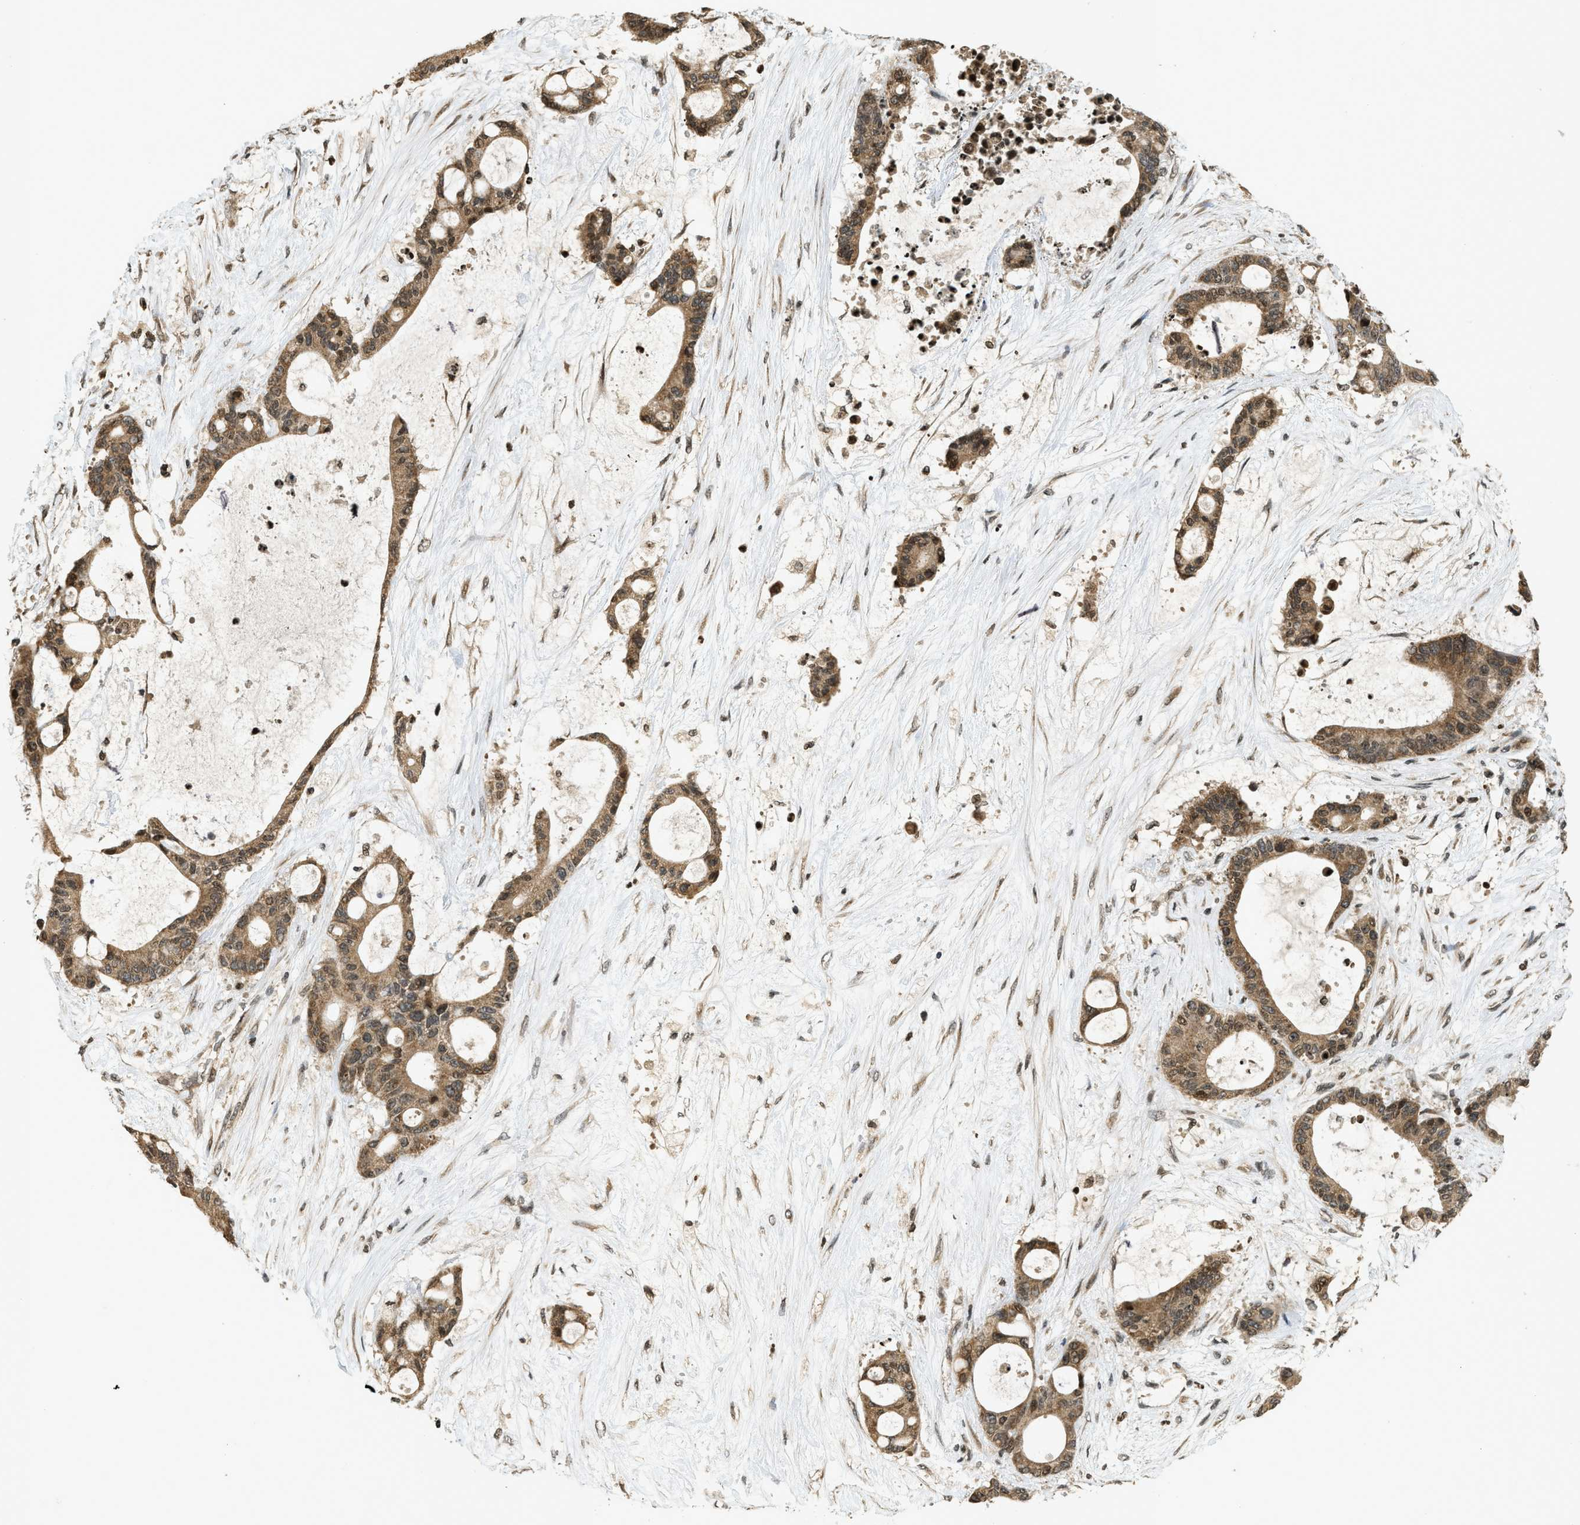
{"staining": {"intensity": "moderate", "quantity": ">75%", "location": "cytoplasmic/membranous"}, "tissue": "liver cancer", "cell_type": "Tumor cells", "image_type": "cancer", "snomed": [{"axis": "morphology", "description": "Cholangiocarcinoma"}, {"axis": "topography", "description": "Liver"}], "caption": "Liver cholangiocarcinoma was stained to show a protein in brown. There is medium levels of moderate cytoplasmic/membranous expression in approximately >75% of tumor cells. The staining is performed using DAB brown chromogen to label protein expression. The nuclei are counter-stained blue using hematoxylin.", "gene": "SIAH1", "patient": {"sex": "female", "age": 73}}